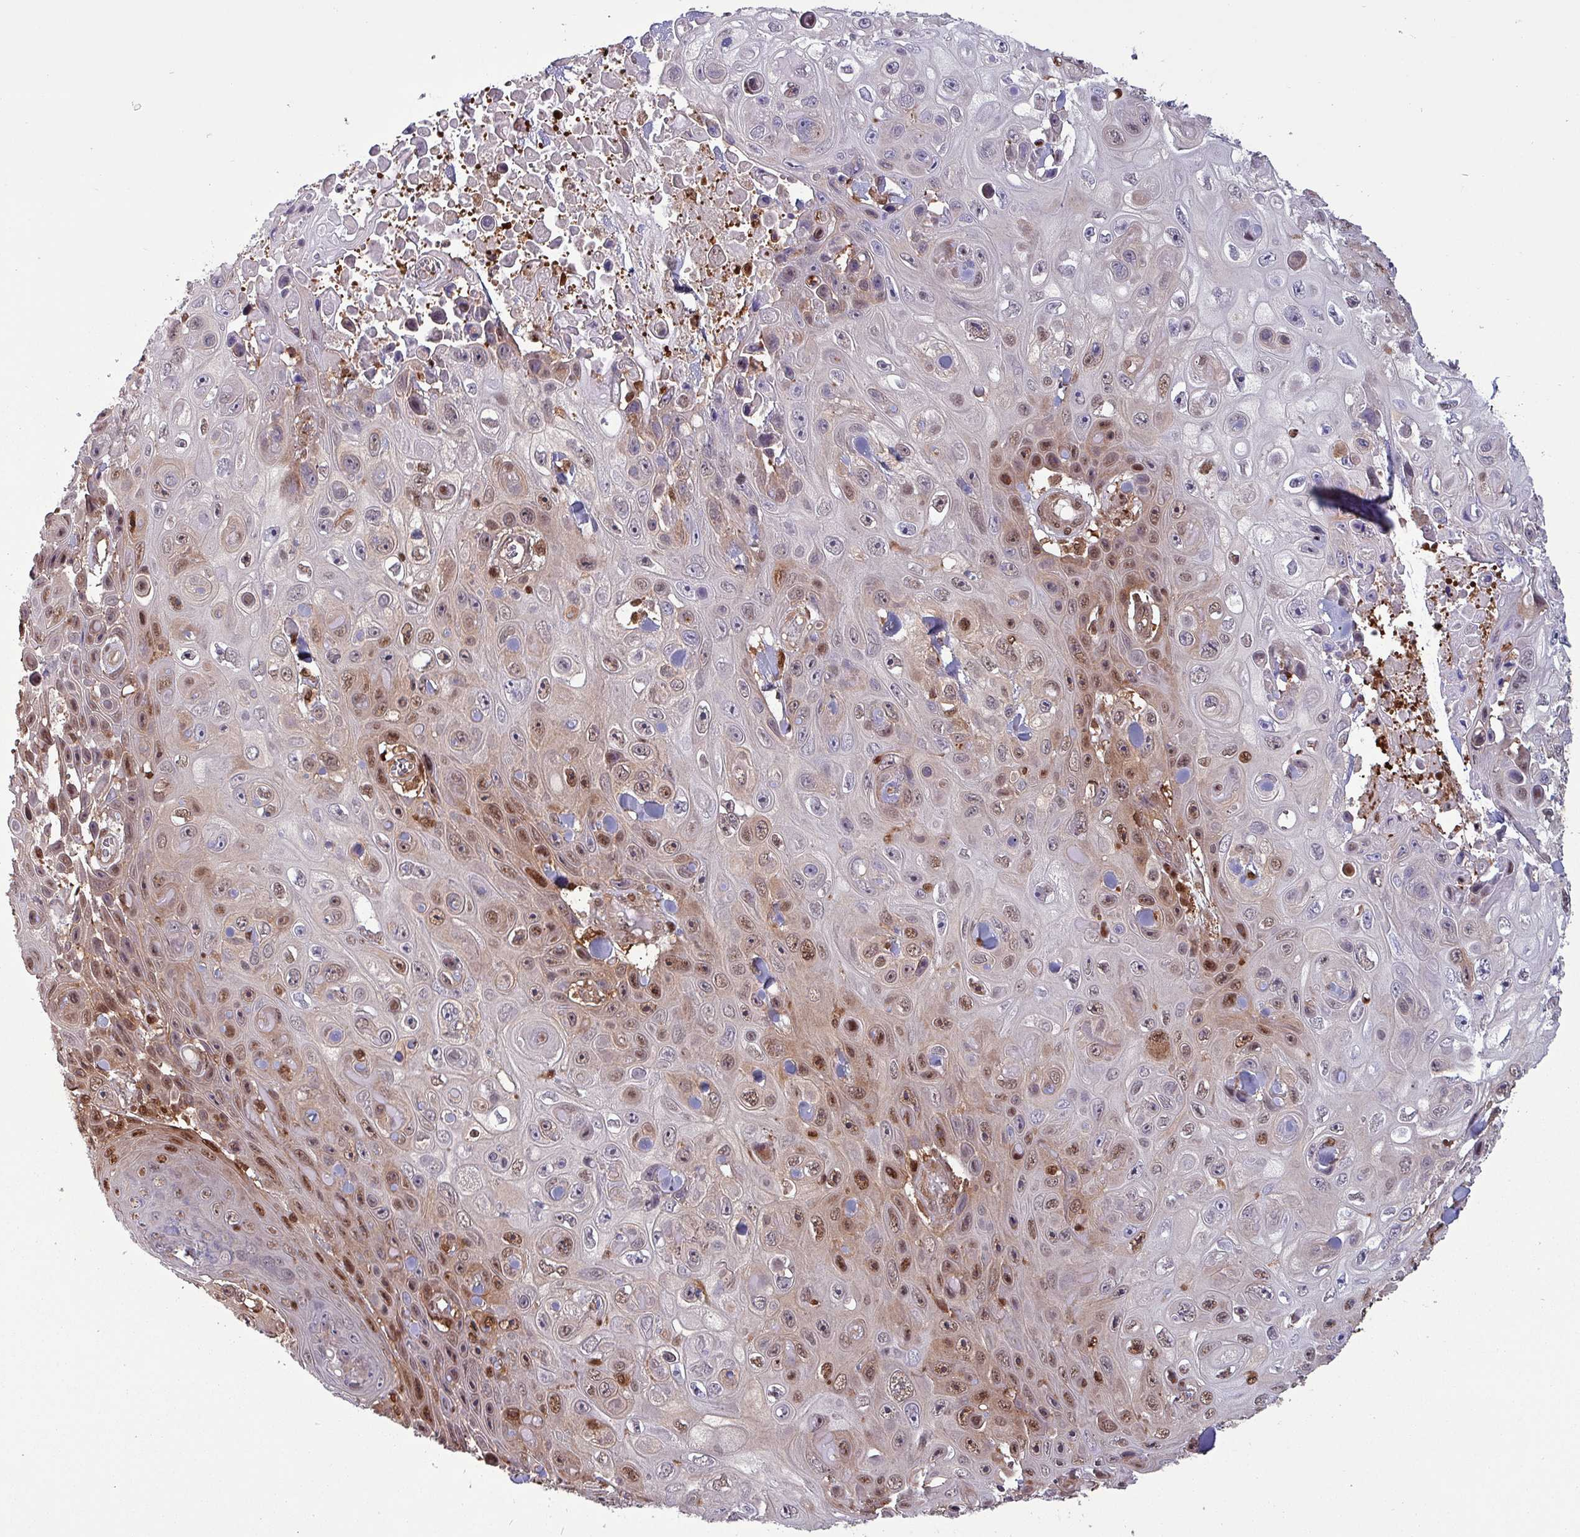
{"staining": {"intensity": "moderate", "quantity": "25%-75%", "location": "nuclear"}, "tissue": "skin cancer", "cell_type": "Tumor cells", "image_type": "cancer", "snomed": [{"axis": "morphology", "description": "Squamous cell carcinoma, NOS"}, {"axis": "topography", "description": "Skin"}], "caption": "The photomicrograph demonstrates staining of skin squamous cell carcinoma, revealing moderate nuclear protein positivity (brown color) within tumor cells.", "gene": "PSMB8", "patient": {"sex": "male", "age": 82}}